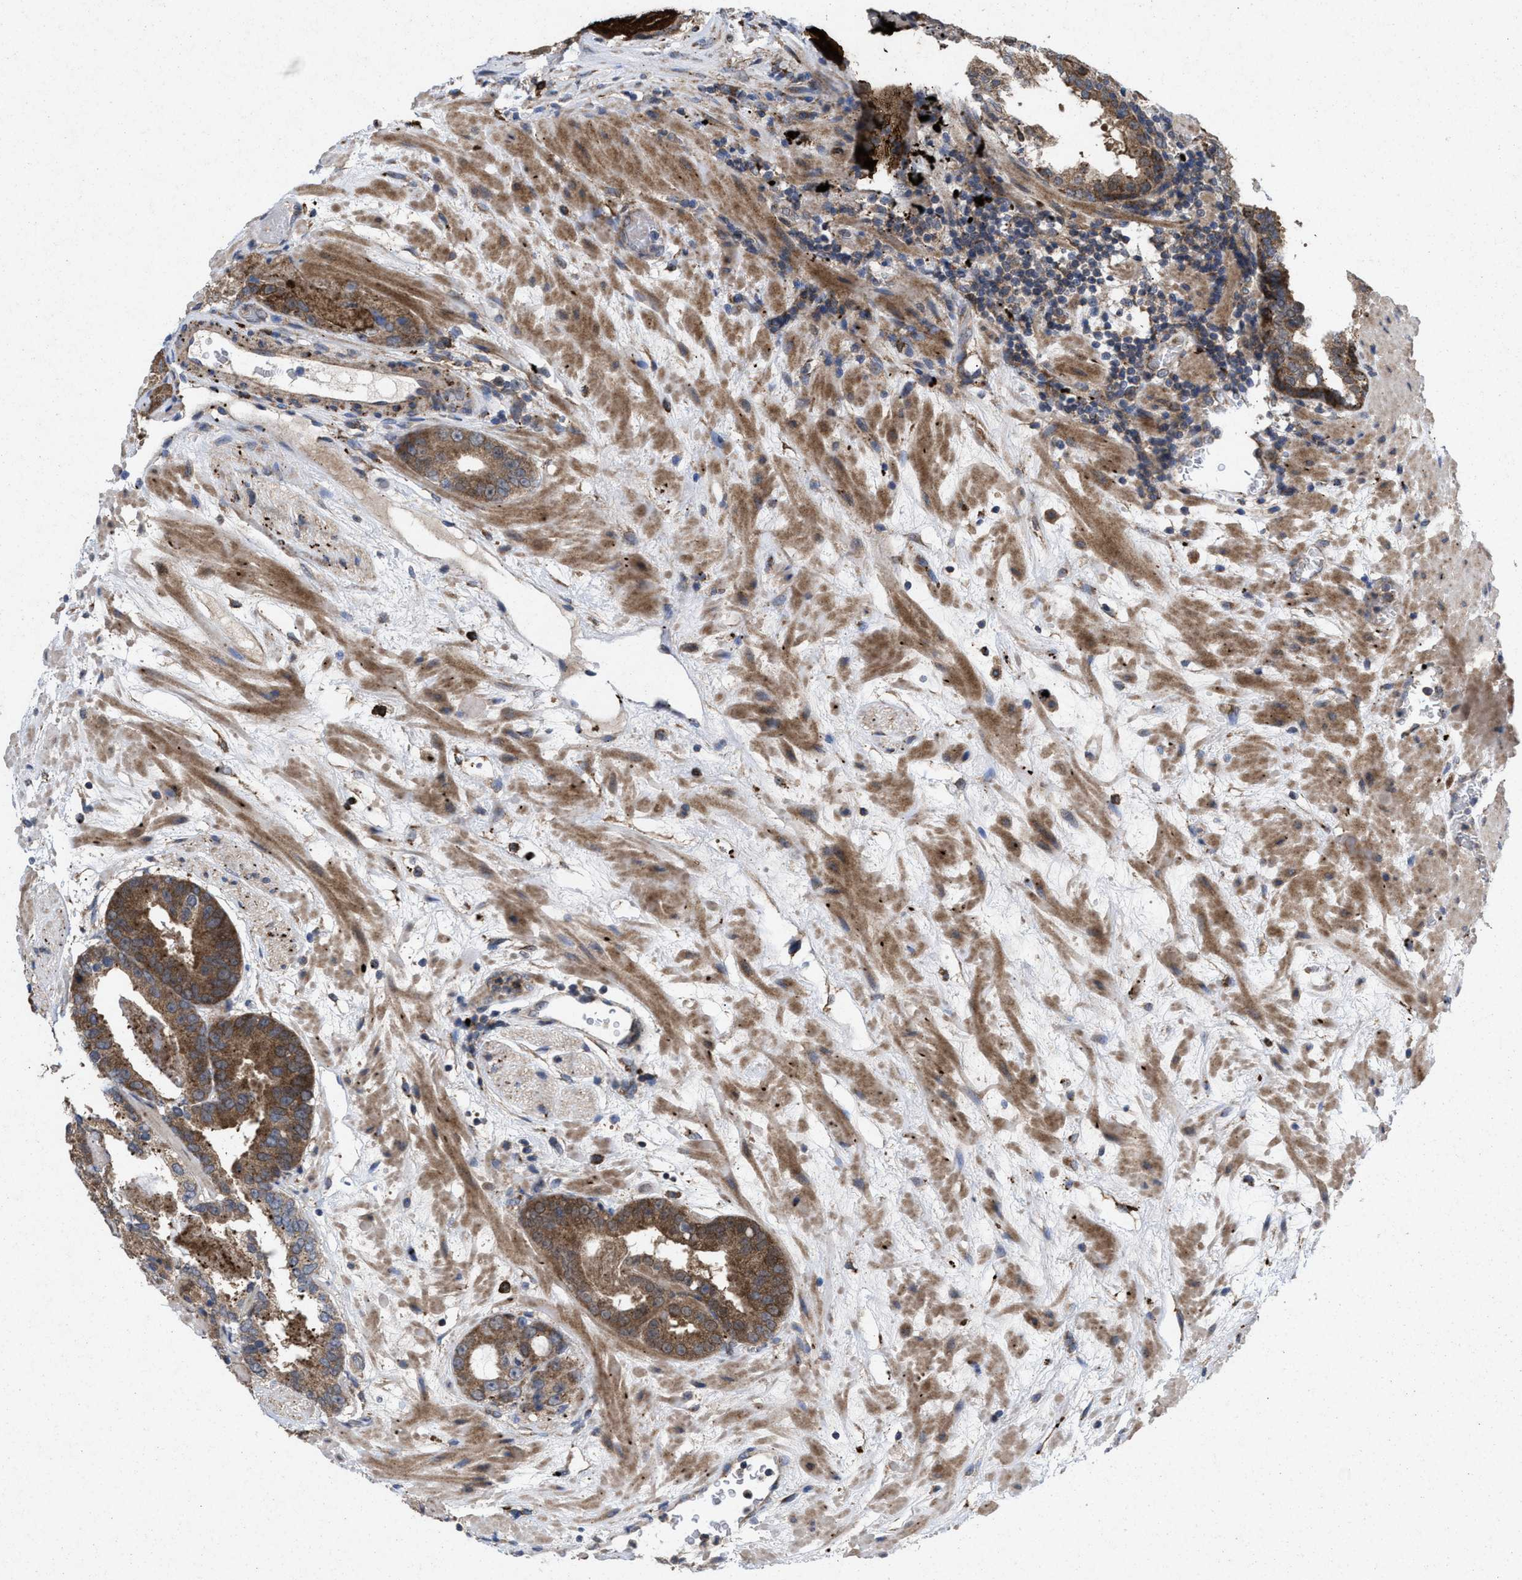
{"staining": {"intensity": "moderate", "quantity": ">75%", "location": "cytoplasmic/membranous"}, "tissue": "prostate cancer", "cell_type": "Tumor cells", "image_type": "cancer", "snomed": [{"axis": "morphology", "description": "Adenocarcinoma, Low grade"}, {"axis": "topography", "description": "Prostate"}], "caption": "Human prostate low-grade adenocarcinoma stained with a protein marker shows moderate staining in tumor cells.", "gene": "MSI2", "patient": {"sex": "male", "age": 69}}